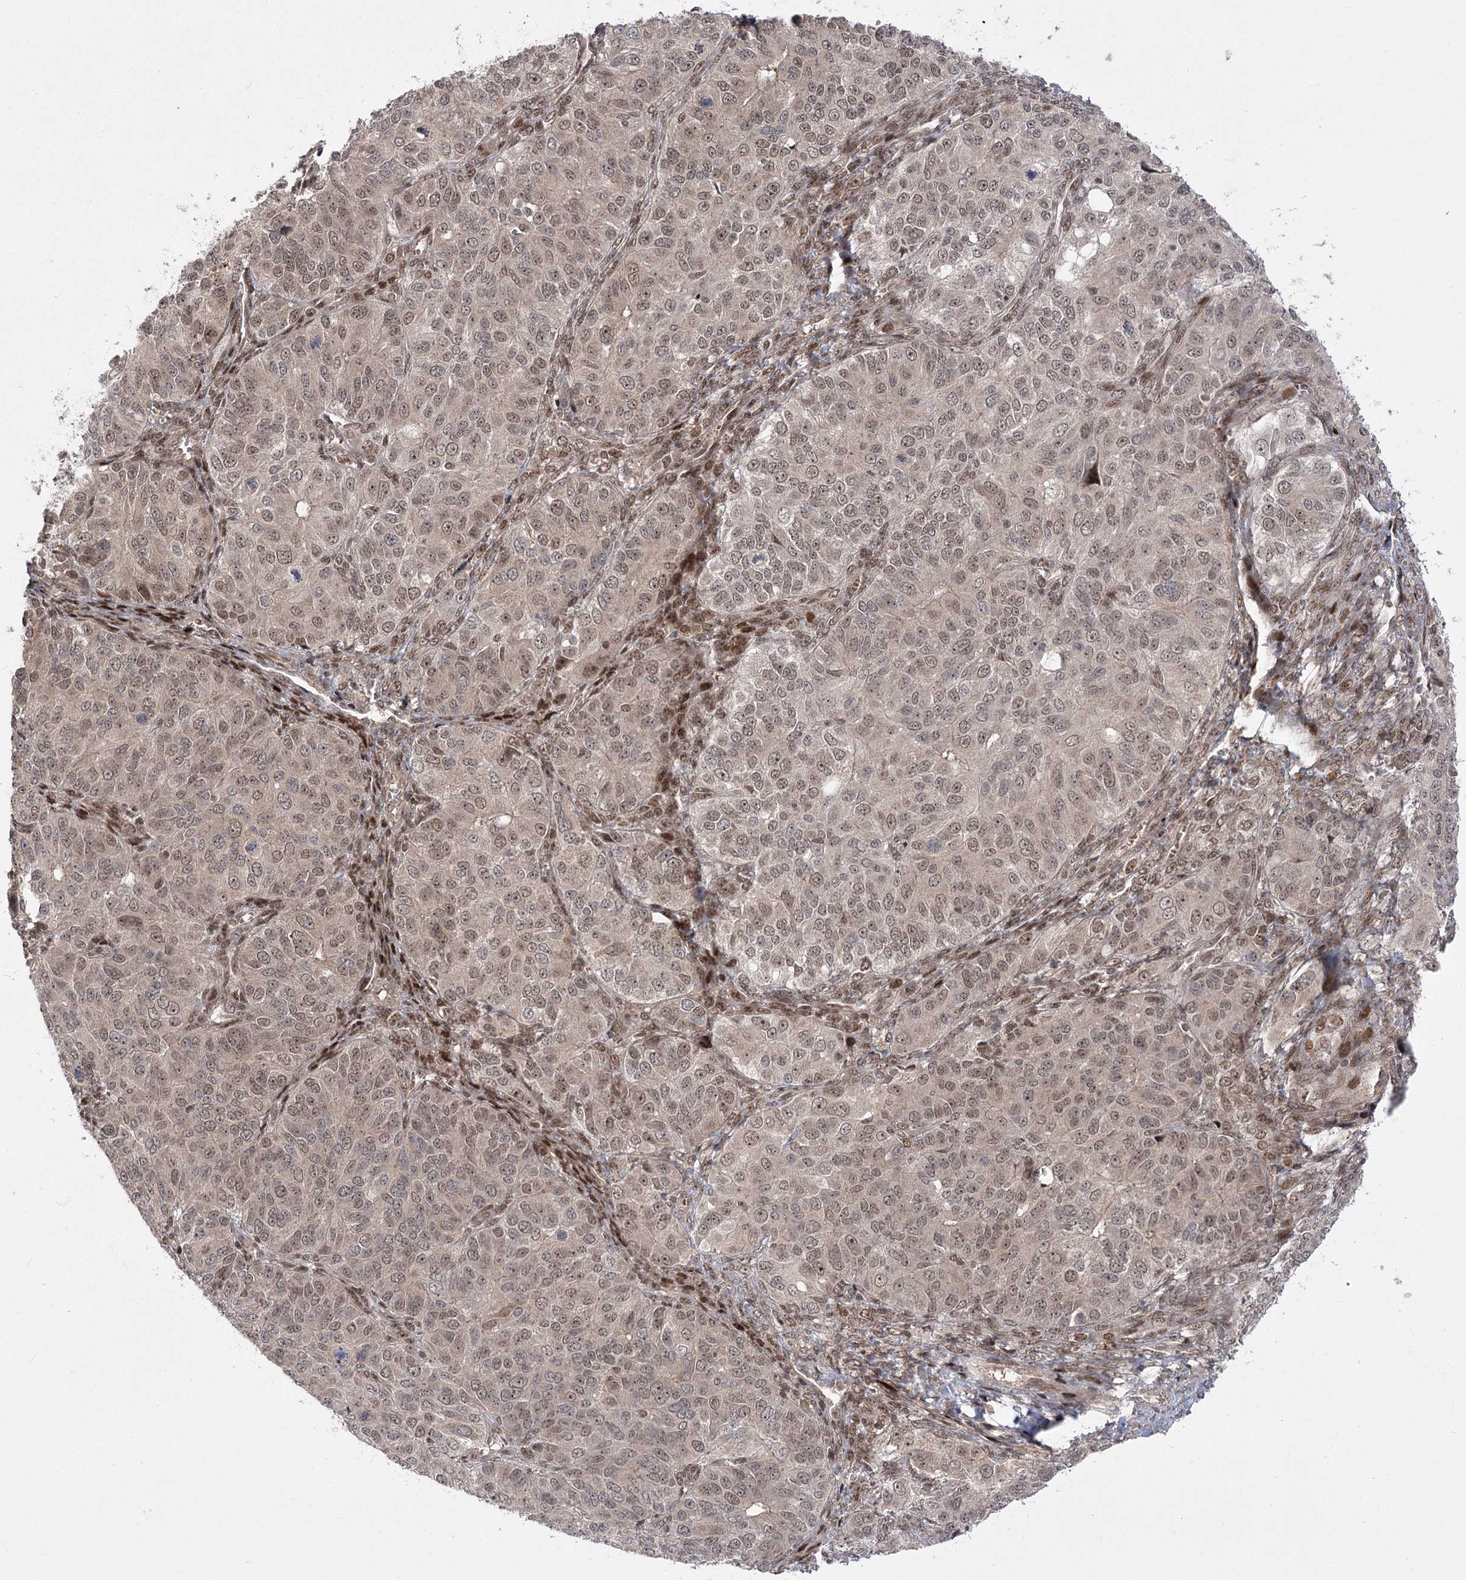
{"staining": {"intensity": "weak", "quantity": "25%-75%", "location": "nuclear"}, "tissue": "ovarian cancer", "cell_type": "Tumor cells", "image_type": "cancer", "snomed": [{"axis": "morphology", "description": "Carcinoma, endometroid"}, {"axis": "topography", "description": "Ovary"}], "caption": "Brown immunohistochemical staining in ovarian cancer (endometroid carcinoma) reveals weak nuclear staining in approximately 25%-75% of tumor cells.", "gene": "HELQ", "patient": {"sex": "female", "age": 51}}